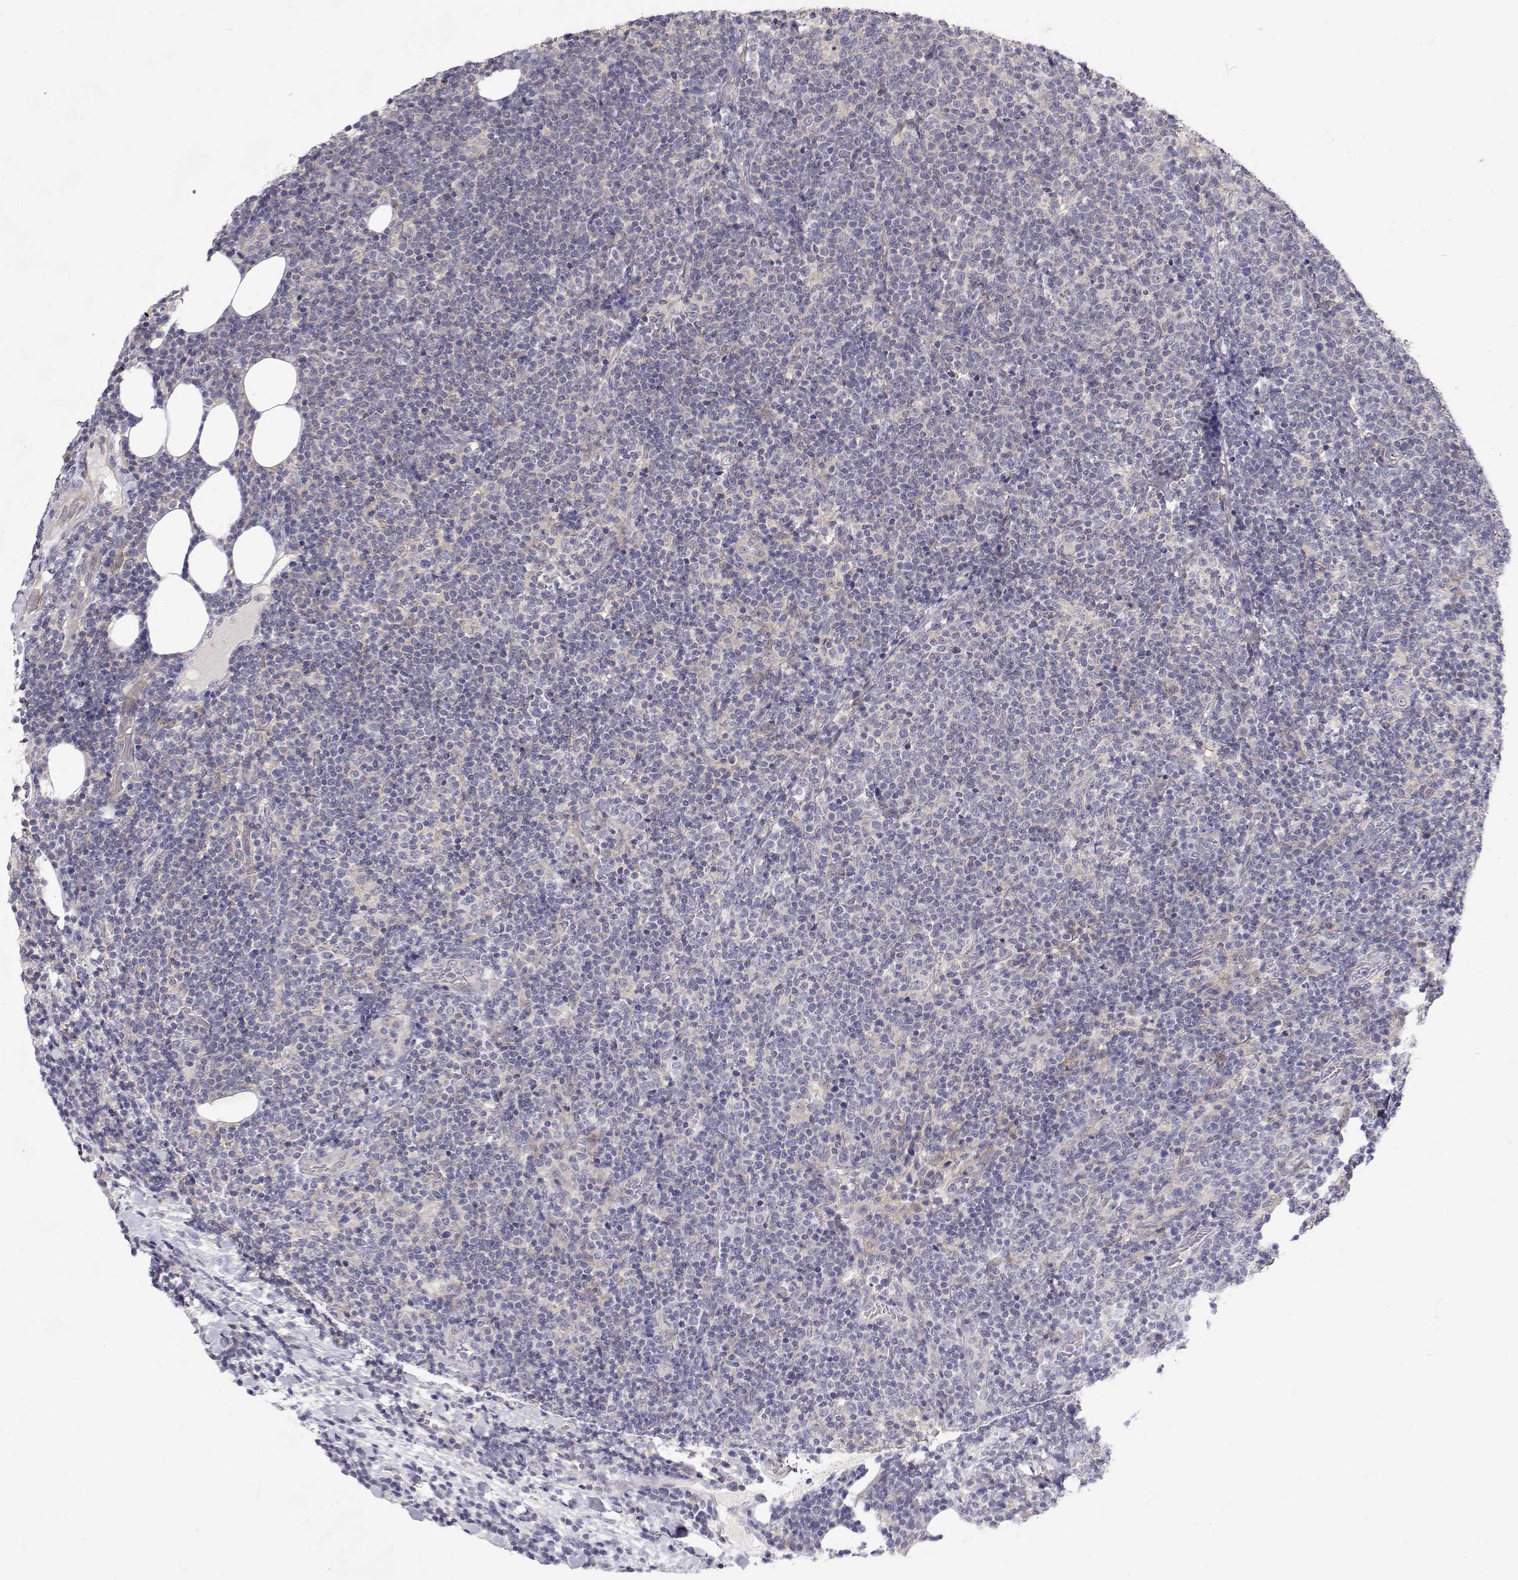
{"staining": {"intensity": "negative", "quantity": "none", "location": "none"}, "tissue": "lymphoma", "cell_type": "Tumor cells", "image_type": "cancer", "snomed": [{"axis": "morphology", "description": "Malignant lymphoma, non-Hodgkin's type, High grade"}, {"axis": "topography", "description": "Lymph node"}], "caption": "Immunohistochemistry (IHC) of lymphoma displays no positivity in tumor cells.", "gene": "MYPN", "patient": {"sex": "male", "age": 61}}